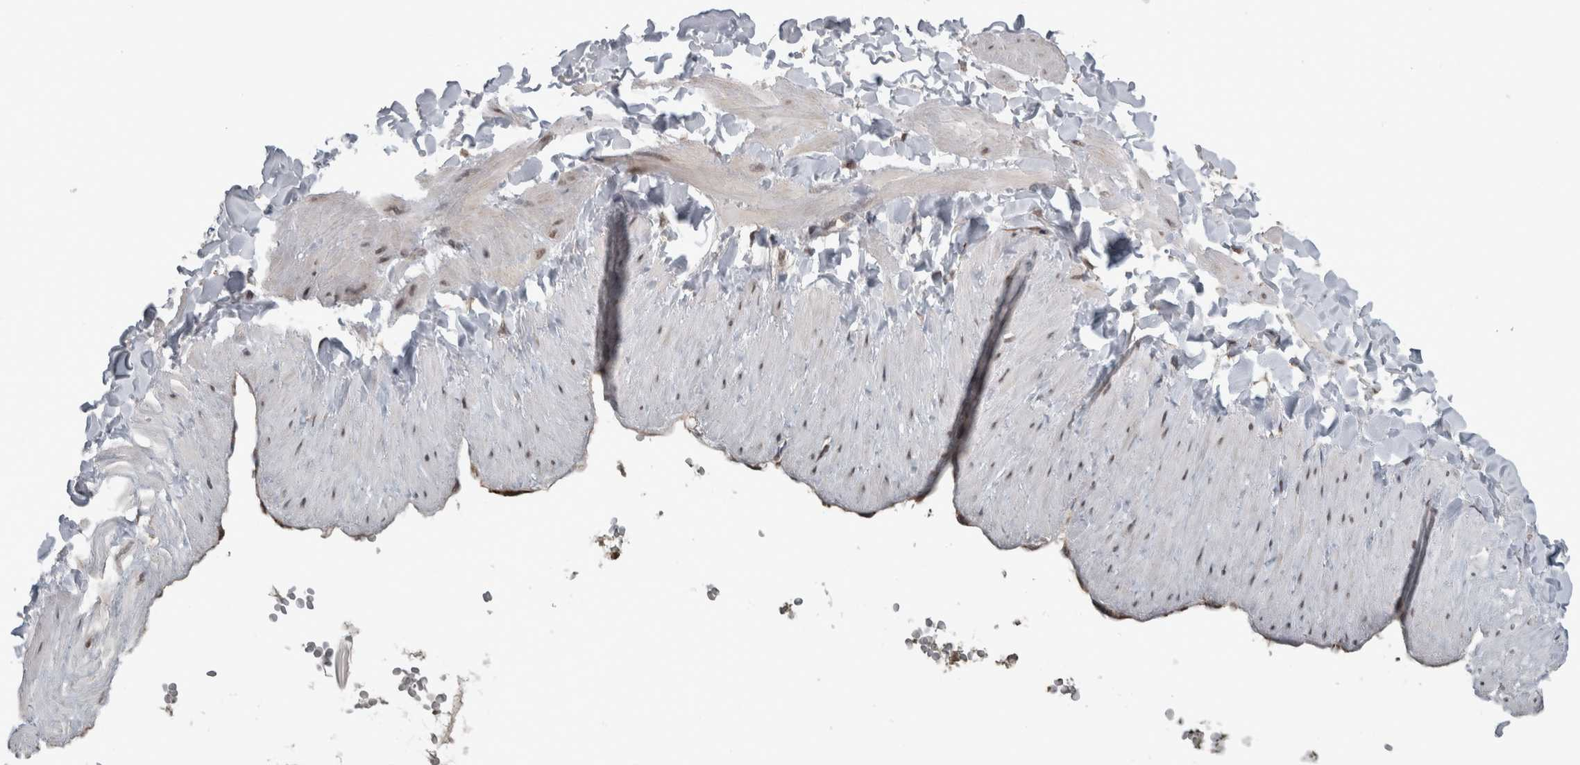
{"staining": {"intensity": "negative", "quantity": "none", "location": "none"}, "tissue": "soft tissue", "cell_type": "Chondrocytes", "image_type": "normal", "snomed": [{"axis": "morphology", "description": "Normal tissue, NOS"}, {"axis": "topography", "description": "Adipose tissue"}, {"axis": "topography", "description": "Vascular tissue"}, {"axis": "topography", "description": "Peripheral nerve tissue"}], "caption": "This is an IHC photomicrograph of normal human soft tissue. There is no staining in chondrocytes.", "gene": "OR2K2", "patient": {"sex": "male", "age": 25}}